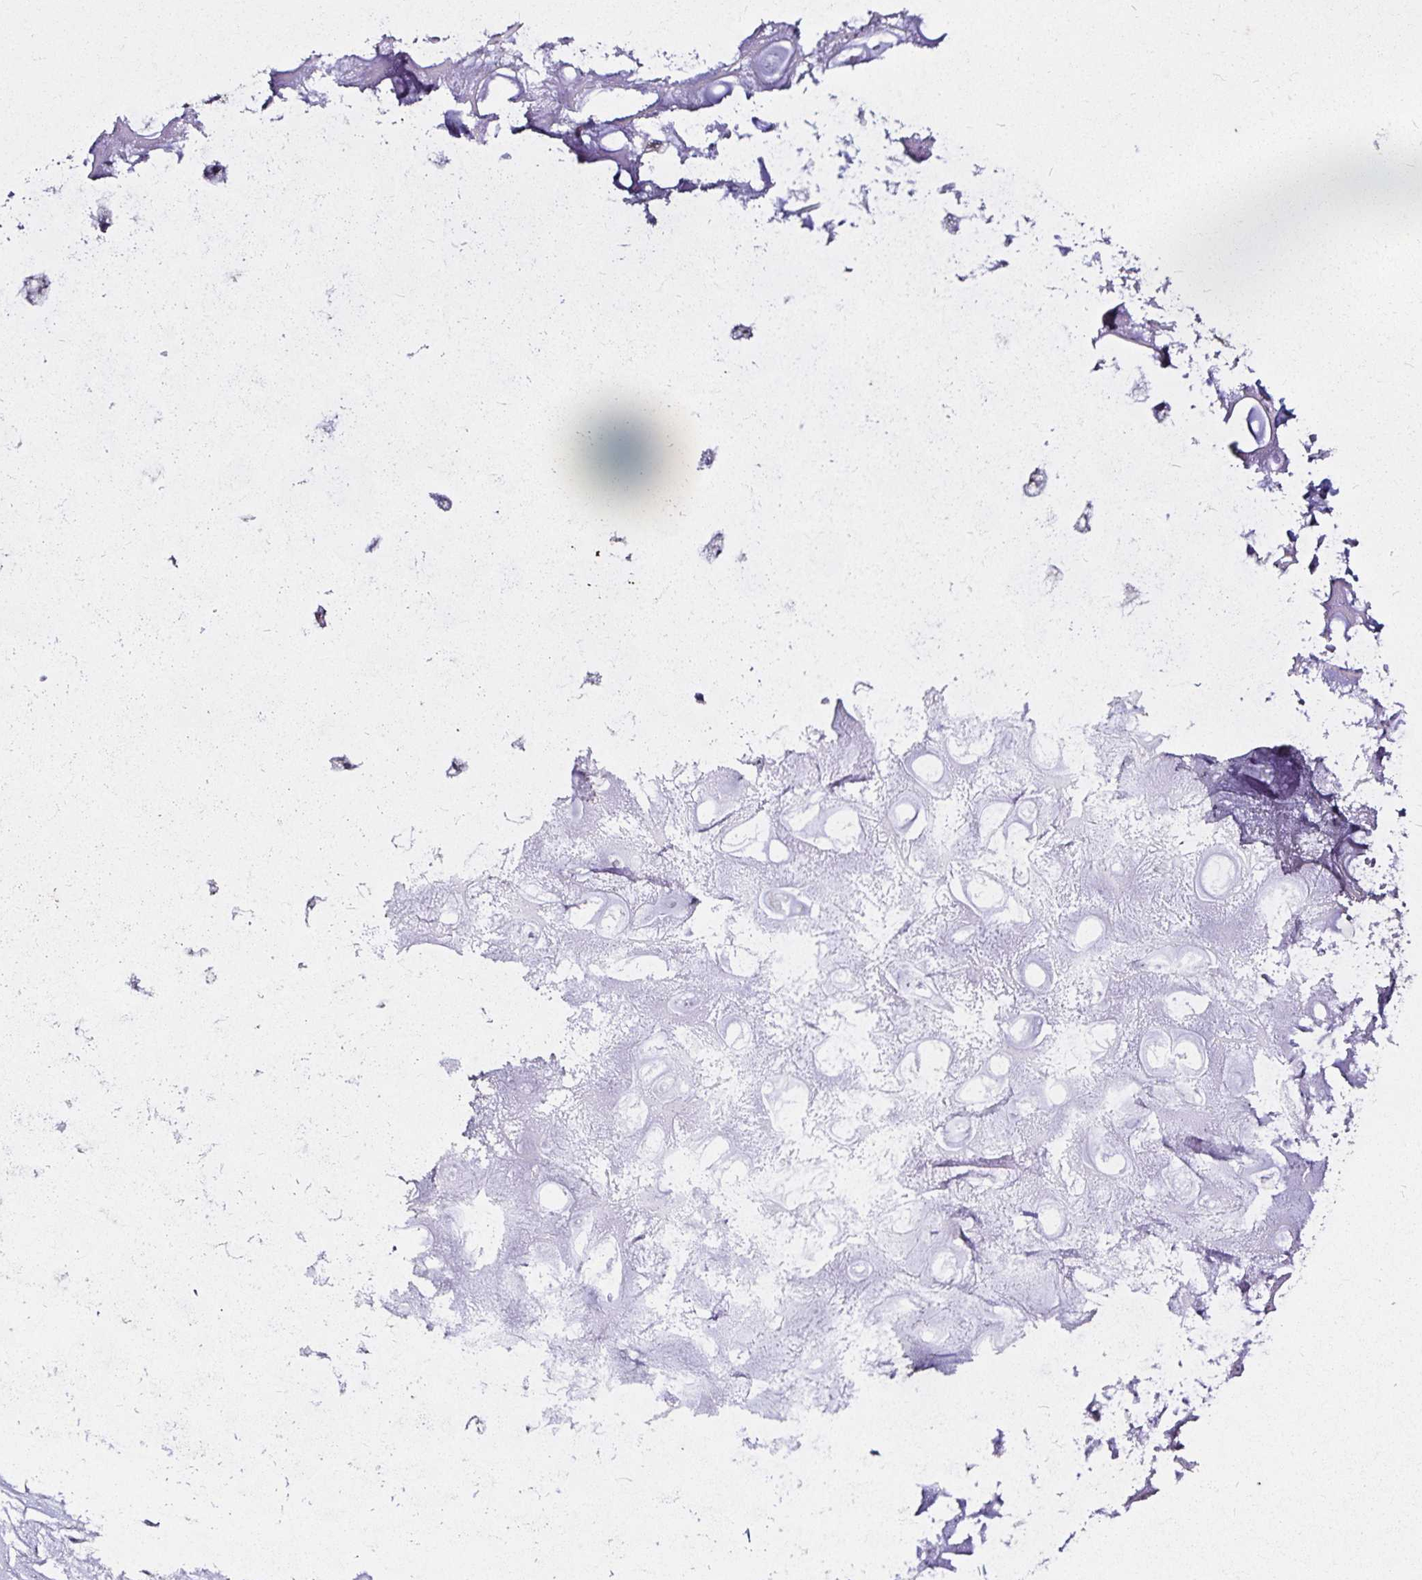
{"staining": {"intensity": "negative", "quantity": "none", "location": "none"}, "tissue": "adipose tissue", "cell_type": "Adipocytes", "image_type": "normal", "snomed": [{"axis": "morphology", "description": "Normal tissue, NOS"}, {"axis": "topography", "description": "Lymph node"}, {"axis": "topography", "description": "Cartilage tissue"}, {"axis": "topography", "description": "Nasopharynx"}], "caption": "The photomicrograph reveals no significant staining in adipocytes of adipose tissue.", "gene": "PGAM2", "patient": {"sex": "male", "age": 63}}